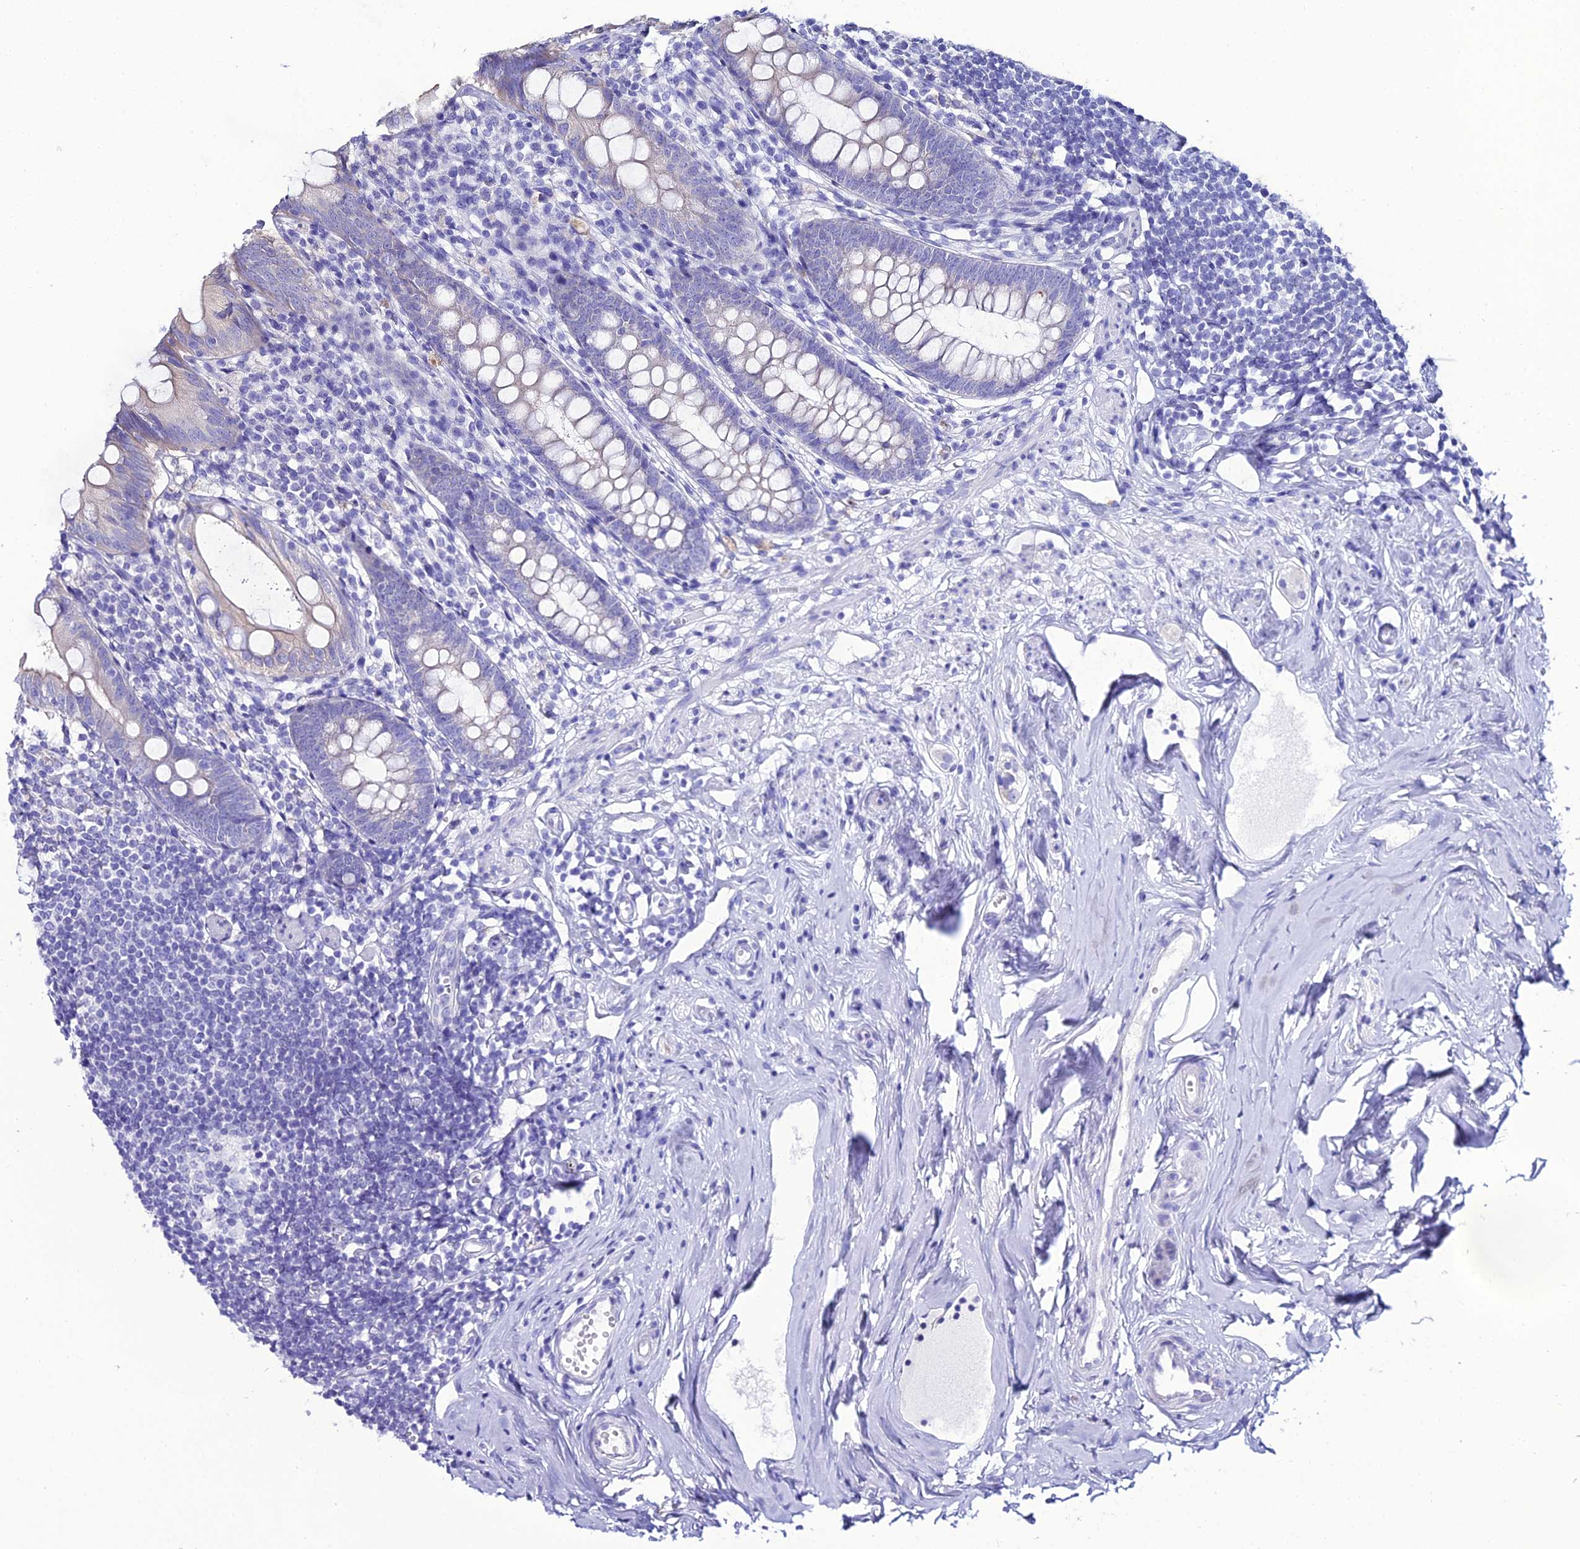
{"staining": {"intensity": "negative", "quantity": "none", "location": "none"}, "tissue": "appendix", "cell_type": "Glandular cells", "image_type": "normal", "snomed": [{"axis": "morphology", "description": "Normal tissue, NOS"}, {"axis": "topography", "description": "Appendix"}], "caption": "This histopathology image is of unremarkable appendix stained with immunohistochemistry (IHC) to label a protein in brown with the nuclei are counter-stained blue. There is no positivity in glandular cells.", "gene": "OR4D5", "patient": {"sex": "female", "age": 51}}